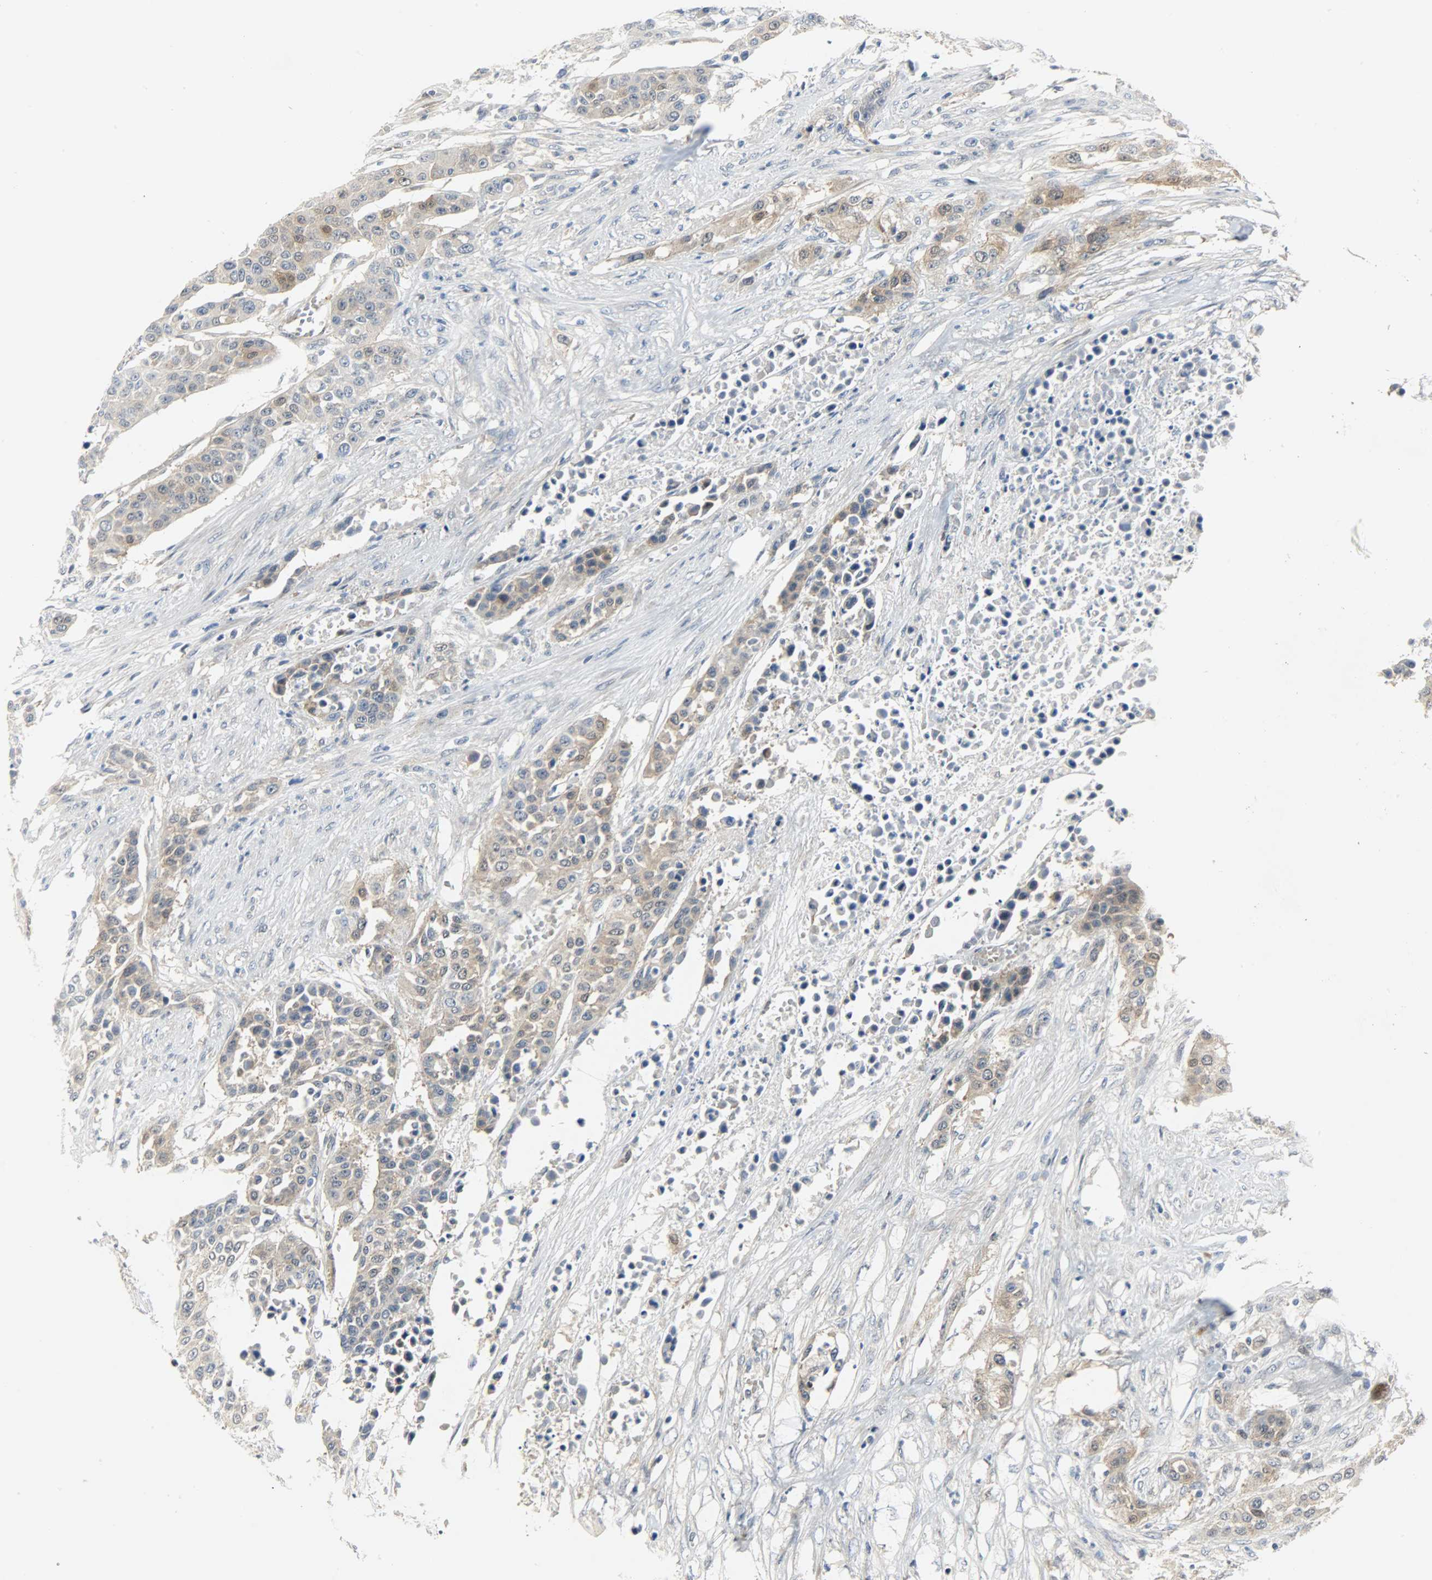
{"staining": {"intensity": "weak", "quantity": ">75%", "location": "cytoplasmic/membranous,nuclear"}, "tissue": "urothelial cancer", "cell_type": "Tumor cells", "image_type": "cancer", "snomed": [{"axis": "morphology", "description": "Urothelial carcinoma, High grade"}, {"axis": "topography", "description": "Urinary bladder"}], "caption": "Brown immunohistochemical staining in human high-grade urothelial carcinoma reveals weak cytoplasmic/membranous and nuclear expression in approximately >75% of tumor cells.", "gene": "EIF4EBP1", "patient": {"sex": "male", "age": 74}}